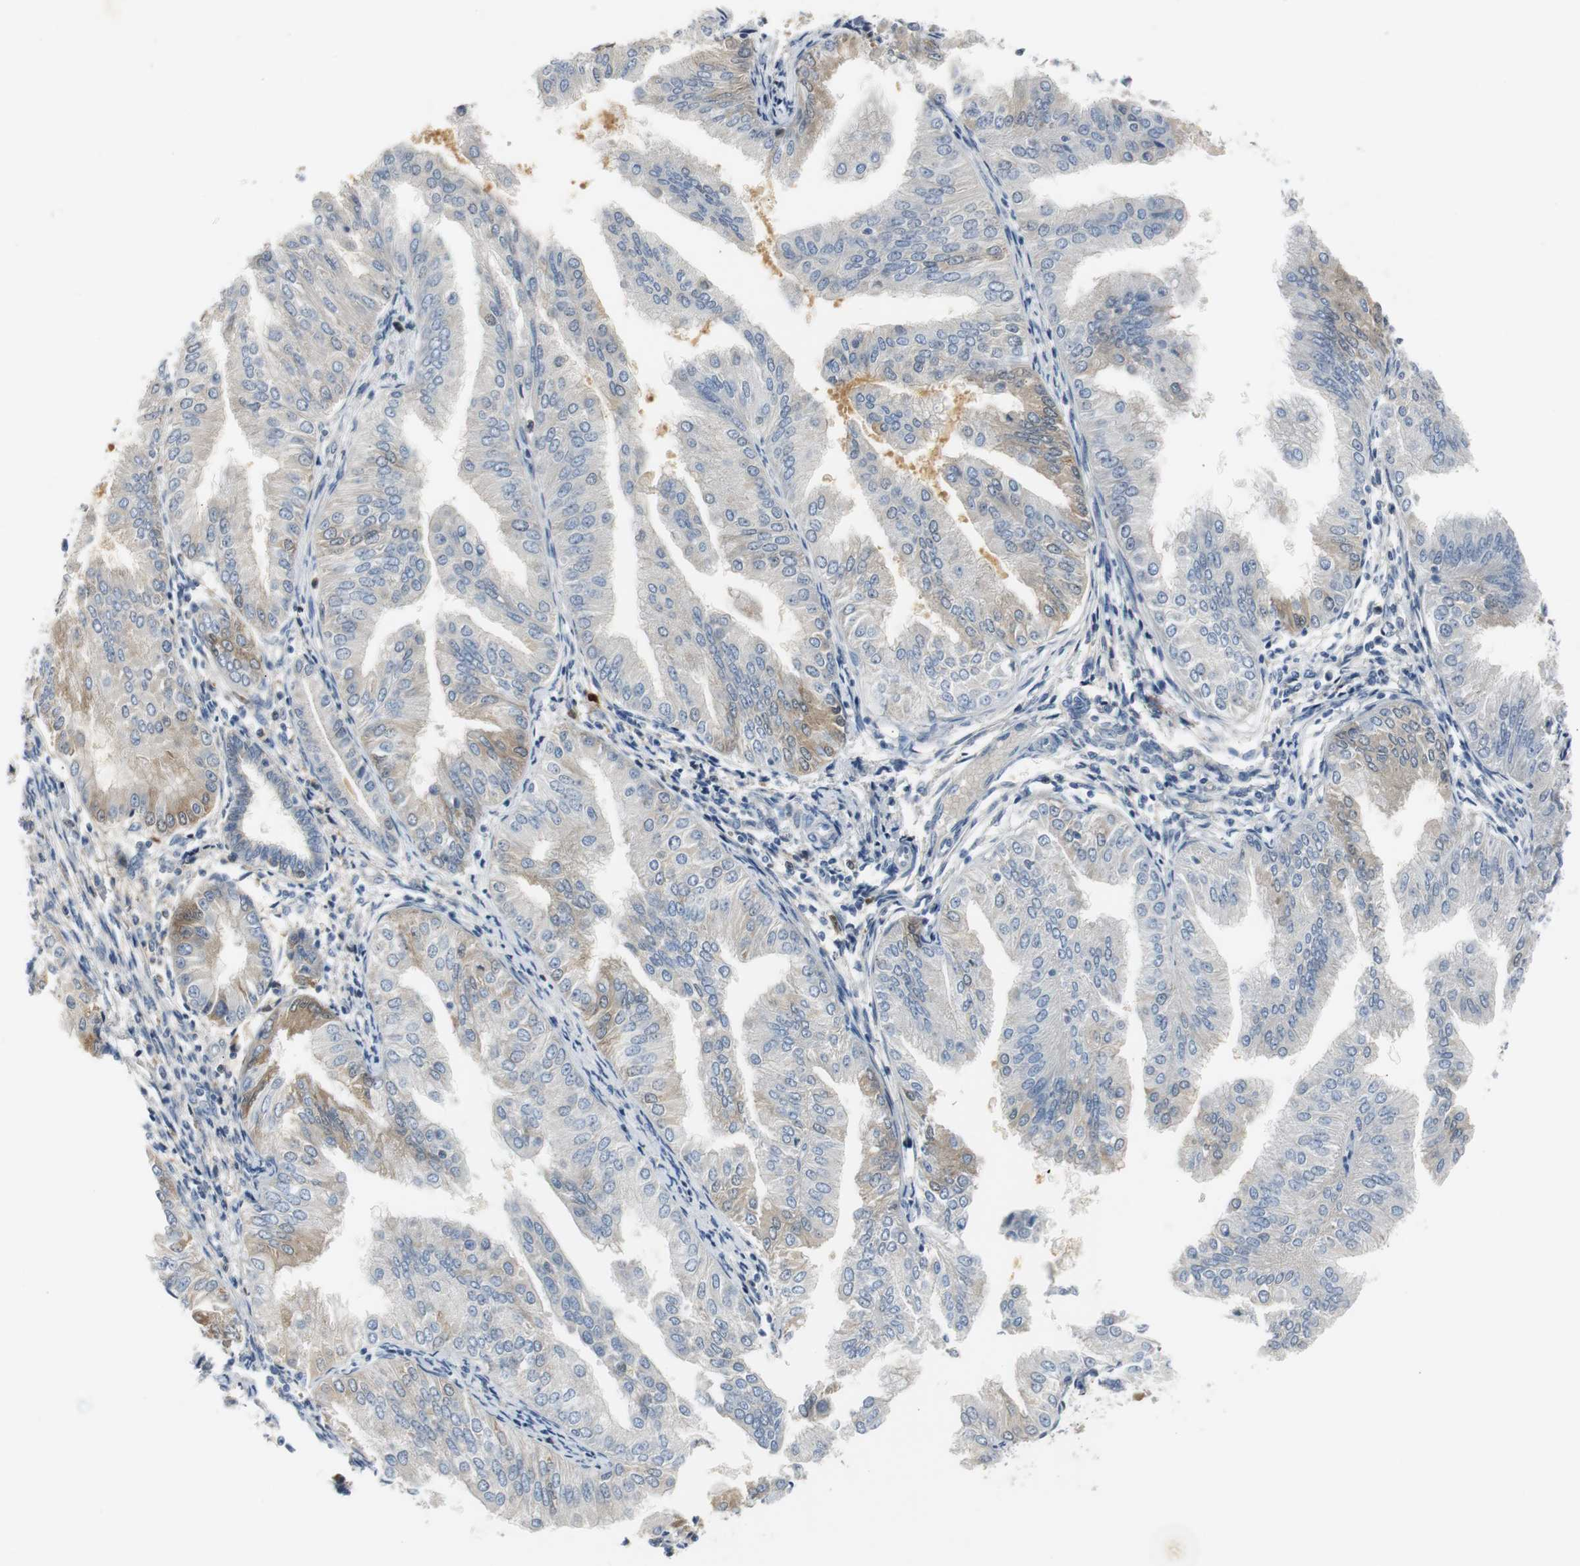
{"staining": {"intensity": "moderate", "quantity": ">75%", "location": "cytoplasmic/membranous"}, "tissue": "endometrial cancer", "cell_type": "Tumor cells", "image_type": "cancer", "snomed": [{"axis": "morphology", "description": "Adenocarcinoma, NOS"}, {"axis": "topography", "description": "Endometrium"}], "caption": "Protein expression analysis of endometrial adenocarcinoma exhibits moderate cytoplasmic/membranous staining in approximately >75% of tumor cells. The staining was performed using DAB, with brown indicating positive protein expression. Nuclei are stained blue with hematoxylin.", "gene": "SERPINF1", "patient": {"sex": "female", "age": 53}}